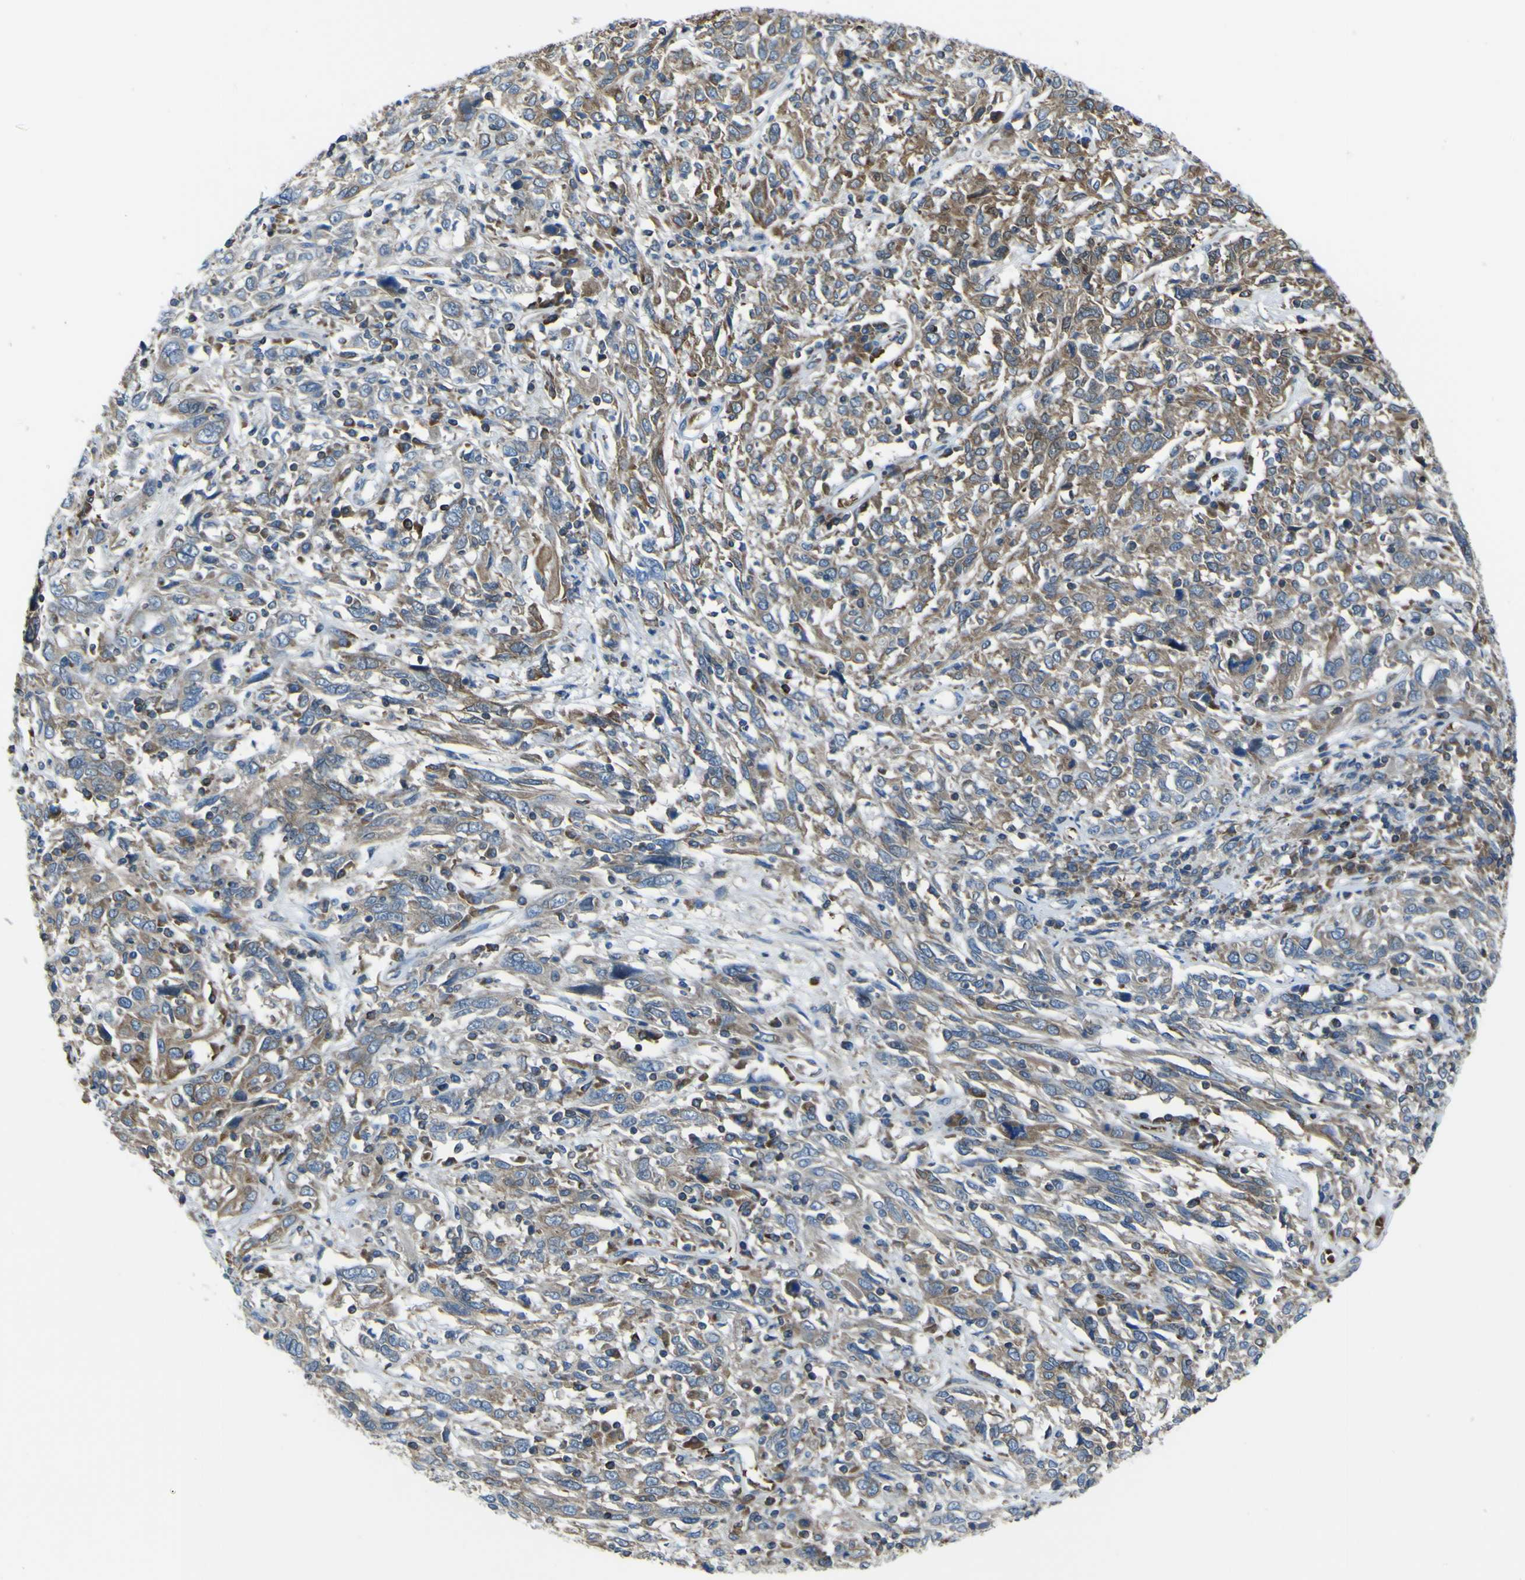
{"staining": {"intensity": "moderate", "quantity": ">75%", "location": "cytoplasmic/membranous"}, "tissue": "cervical cancer", "cell_type": "Tumor cells", "image_type": "cancer", "snomed": [{"axis": "morphology", "description": "Squamous cell carcinoma, NOS"}, {"axis": "topography", "description": "Cervix"}], "caption": "DAB immunohistochemical staining of cervical squamous cell carcinoma shows moderate cytoplasmic/membranous protein staining in approximately >75% of tumor cells. Using DAB (brown) and hematoxylin (blue) stains, captured at high magnification using brightfield microscopy.", "gene": "STIM1", "patient": {"sex": "female", "age": 46}}